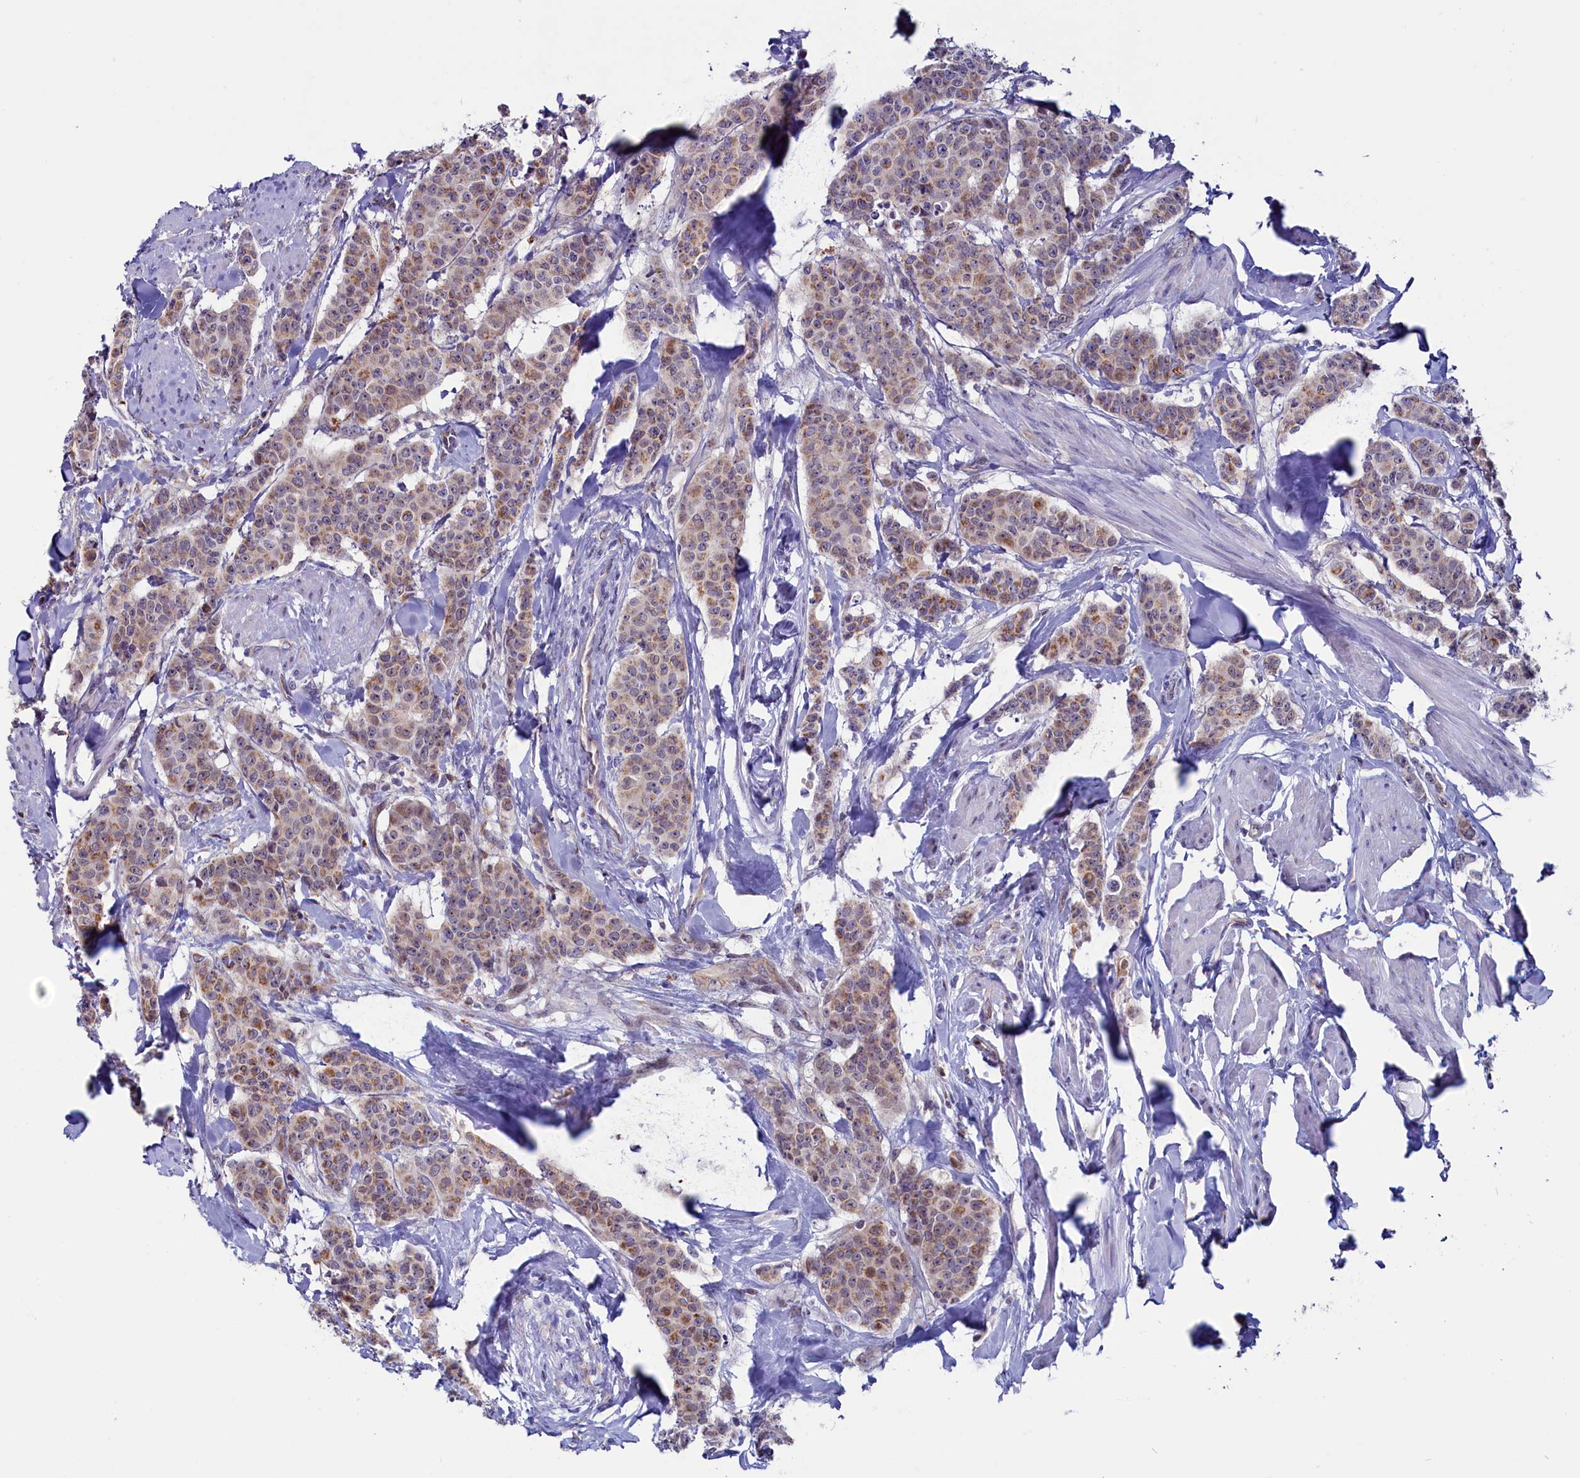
{"staining": {"intensity": "weak", "quantity": ">75%", "location": "cytoplasmic/membranous"}, "tissue": "breast cancer", "cell_type": "Tumor cells", "image_type": "cancer", "snomed": [{"axis": "morphology", "description": "Duct carcinoma"}, {"axis": "topography", "description": "Breast"}], "caption": "Weak cytoplasmic/membranous expression for a protein is present in approximately >75% of tumor cells of breast cancer (invasive ductal carcinoma) using immunohistochemistry (IHC).", "gene": "CIAPIN1", "patient": {"sex": "female", "age": 40}}